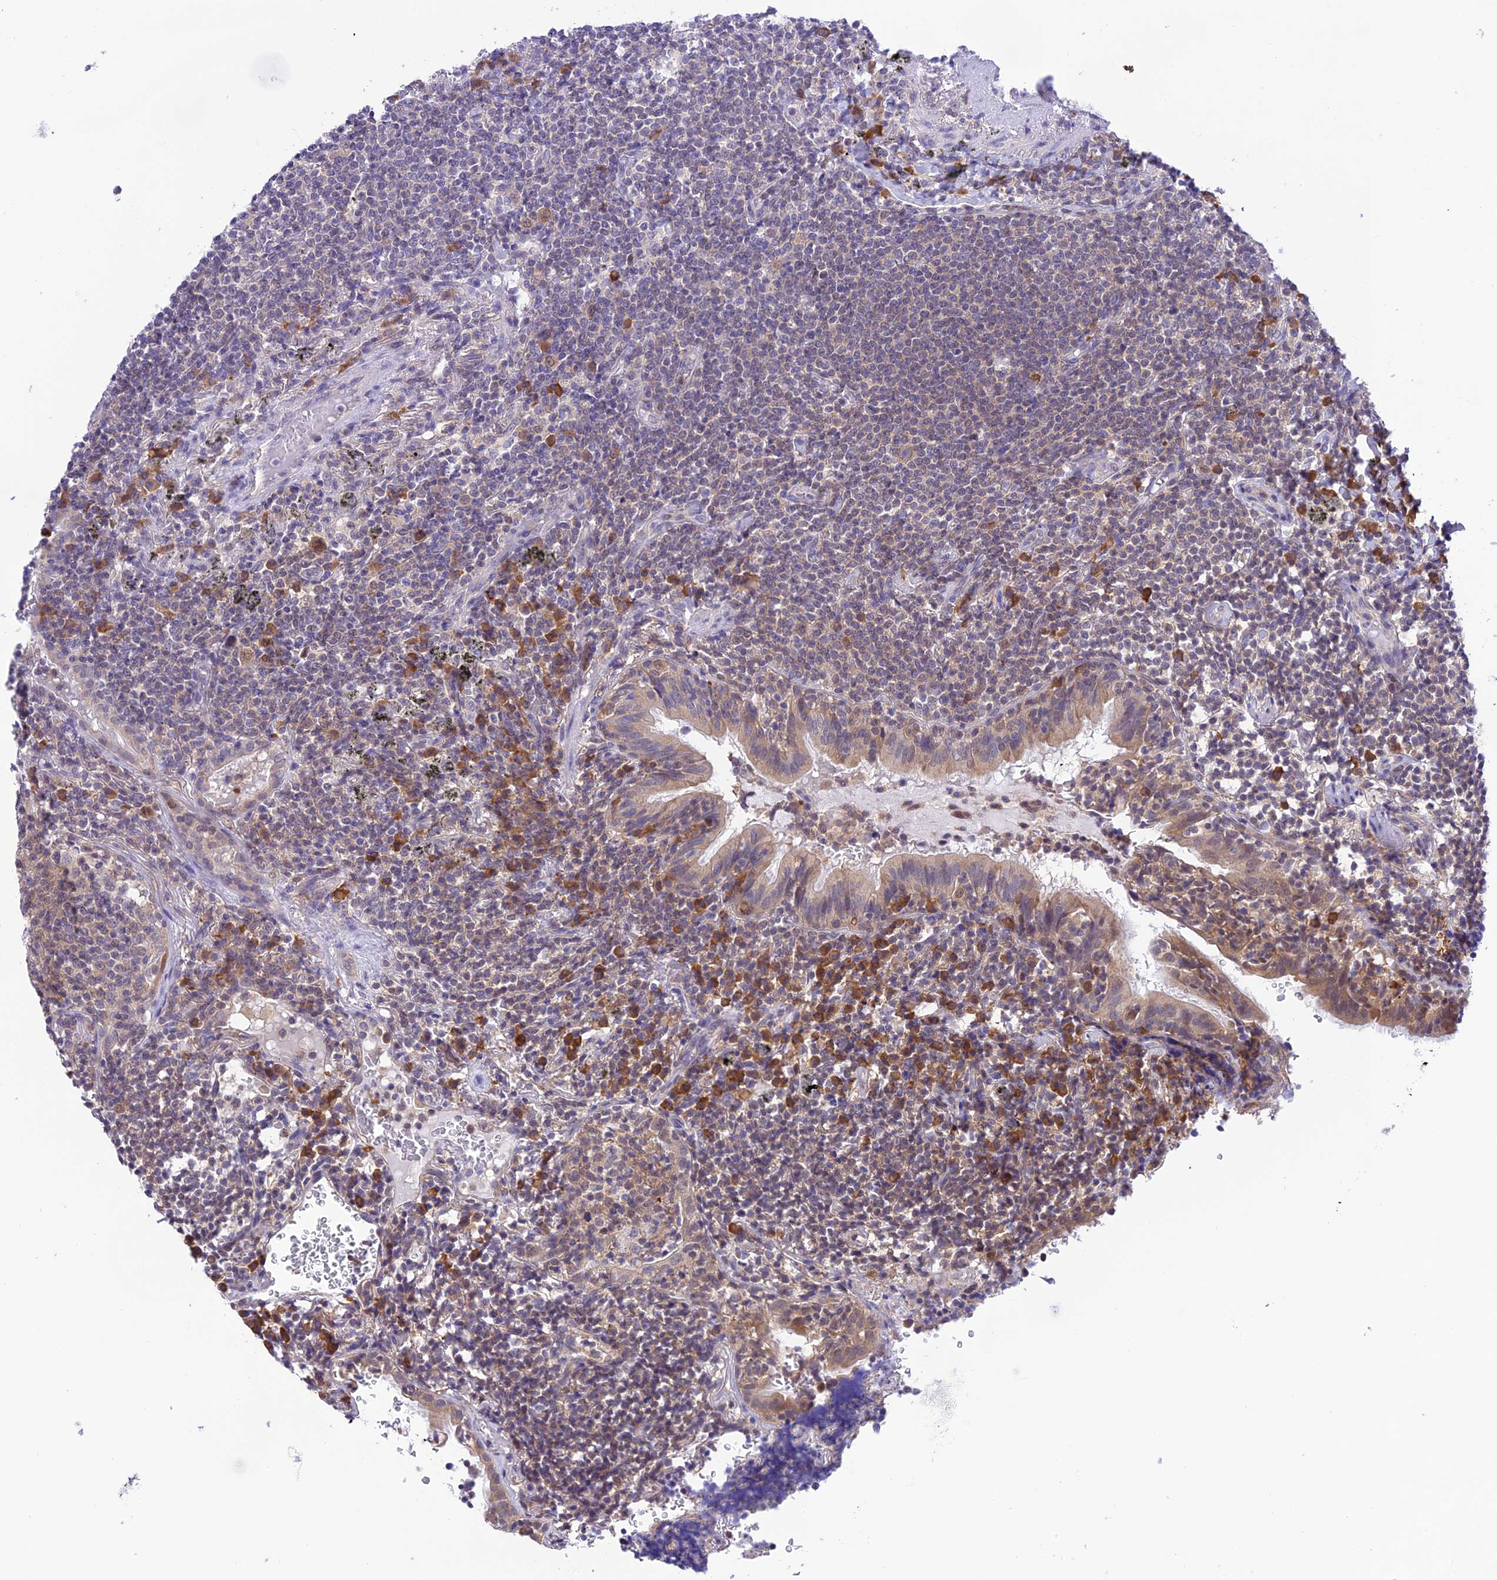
{"staining": {"intensity": "negative", "quantity": "none", "location": "none"}, "tissue": "lymphoma", "cell_type": "Tumor cells", "image_type": "cancer", "snomed": [{"axis": "morphology", "description": "Malignant lymphoma, non-Hodgkin's type, Low grade"}, {"axis": "topography", "description": "Lung"}], "caption": "Tumor cells show no significant protein expression in lymphoma.", "gene": "RNF126", "patient": {"sex": "female", "age": 71}}